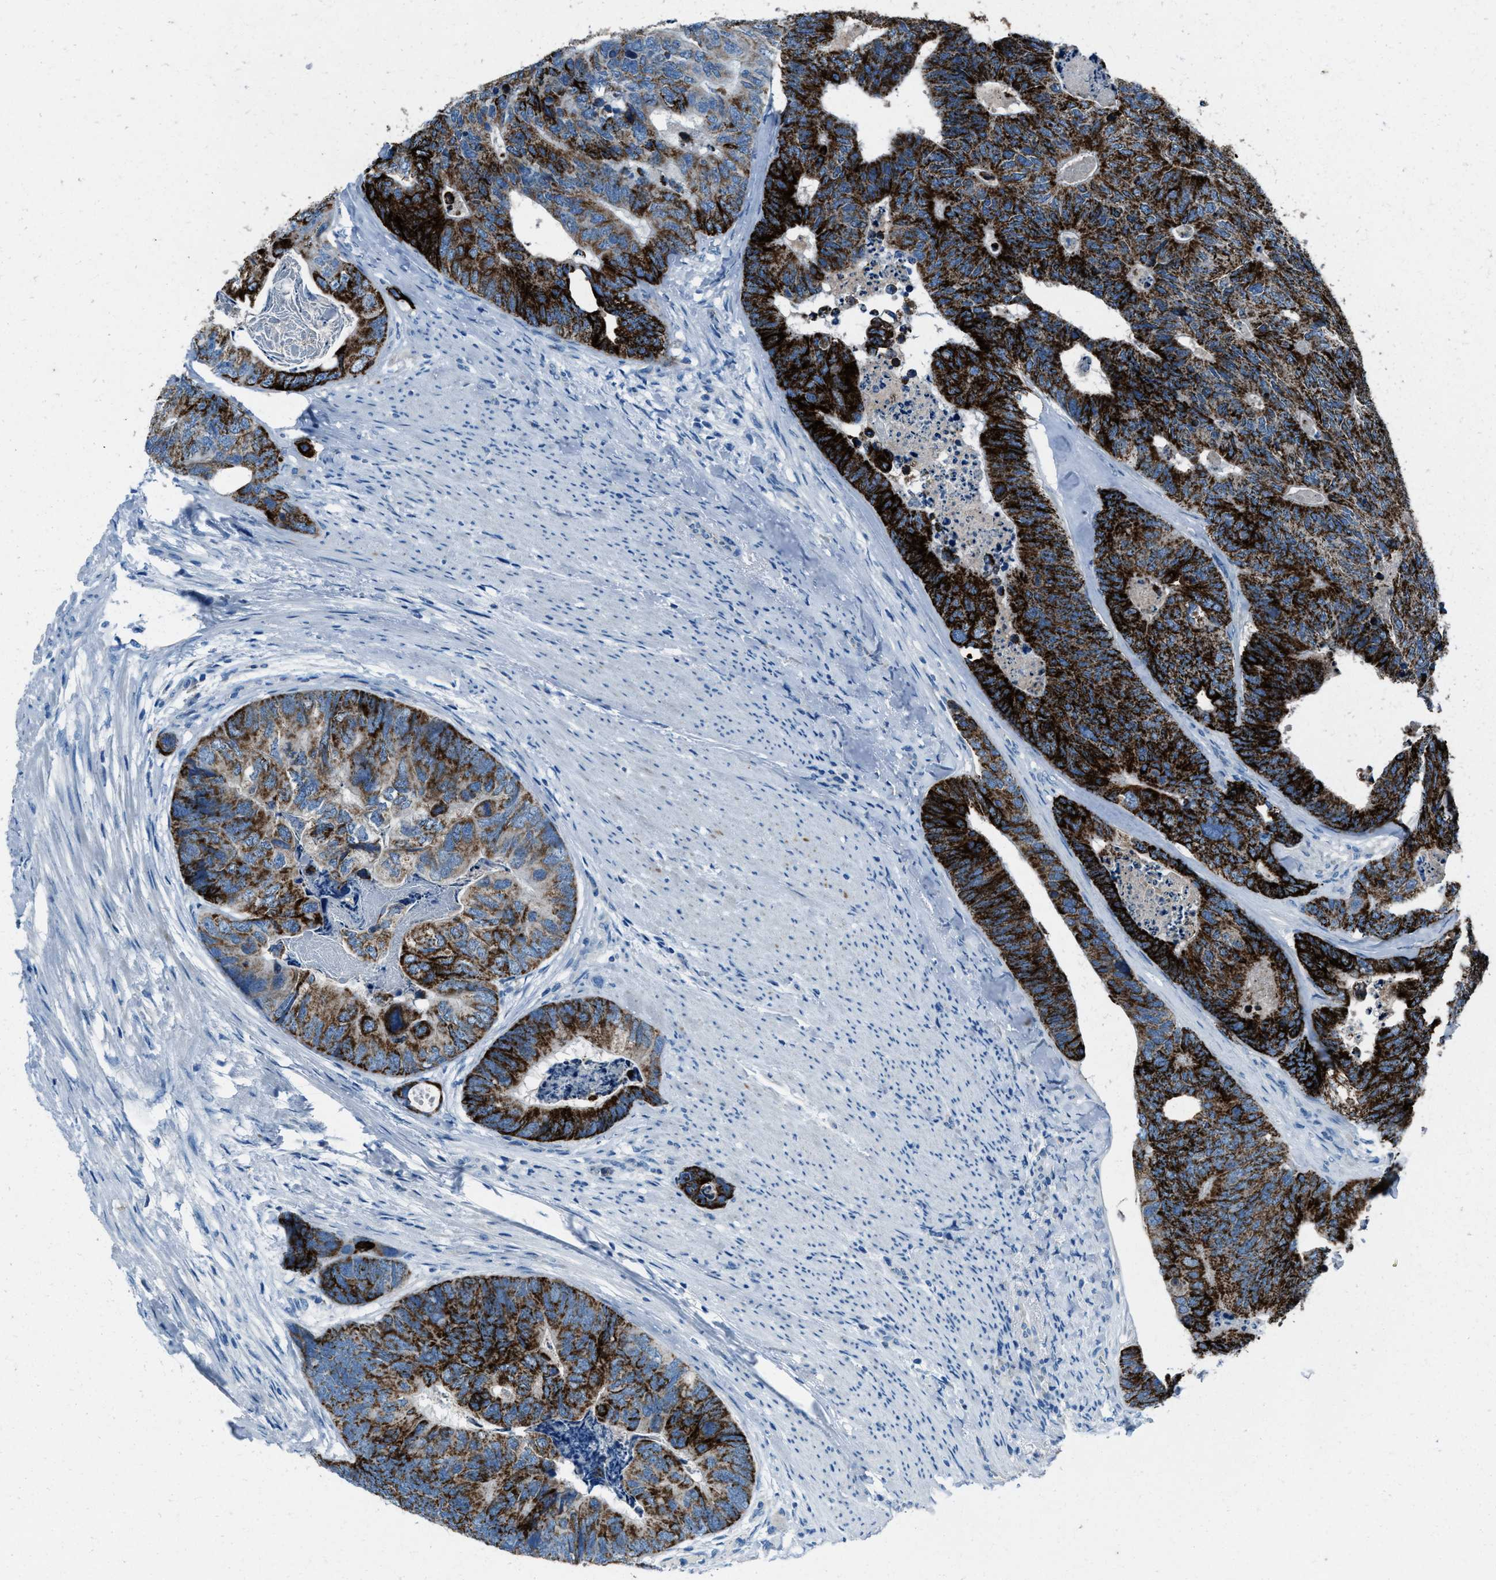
{"staining": {"intensity": "strong", "quantity": ">75%", "location": "cytoplasmic/membranous"}, "tissue": "colorectal cancer", "cell_type": "Tumor cells", "image_type": "cancer", "snomed": [{"axis": "morphology", "description": "Adenocarcinoma, NOS"}, {"axis": "topography", "description": "Colon"}], "caption": "Protein staining of colorectal cancer tissue demonstrates strong cytoplasmic/membranous expression in about >75% of tumor cells.", "gene": "AMACR", "patient": {"sex": "female", "age": 67}}